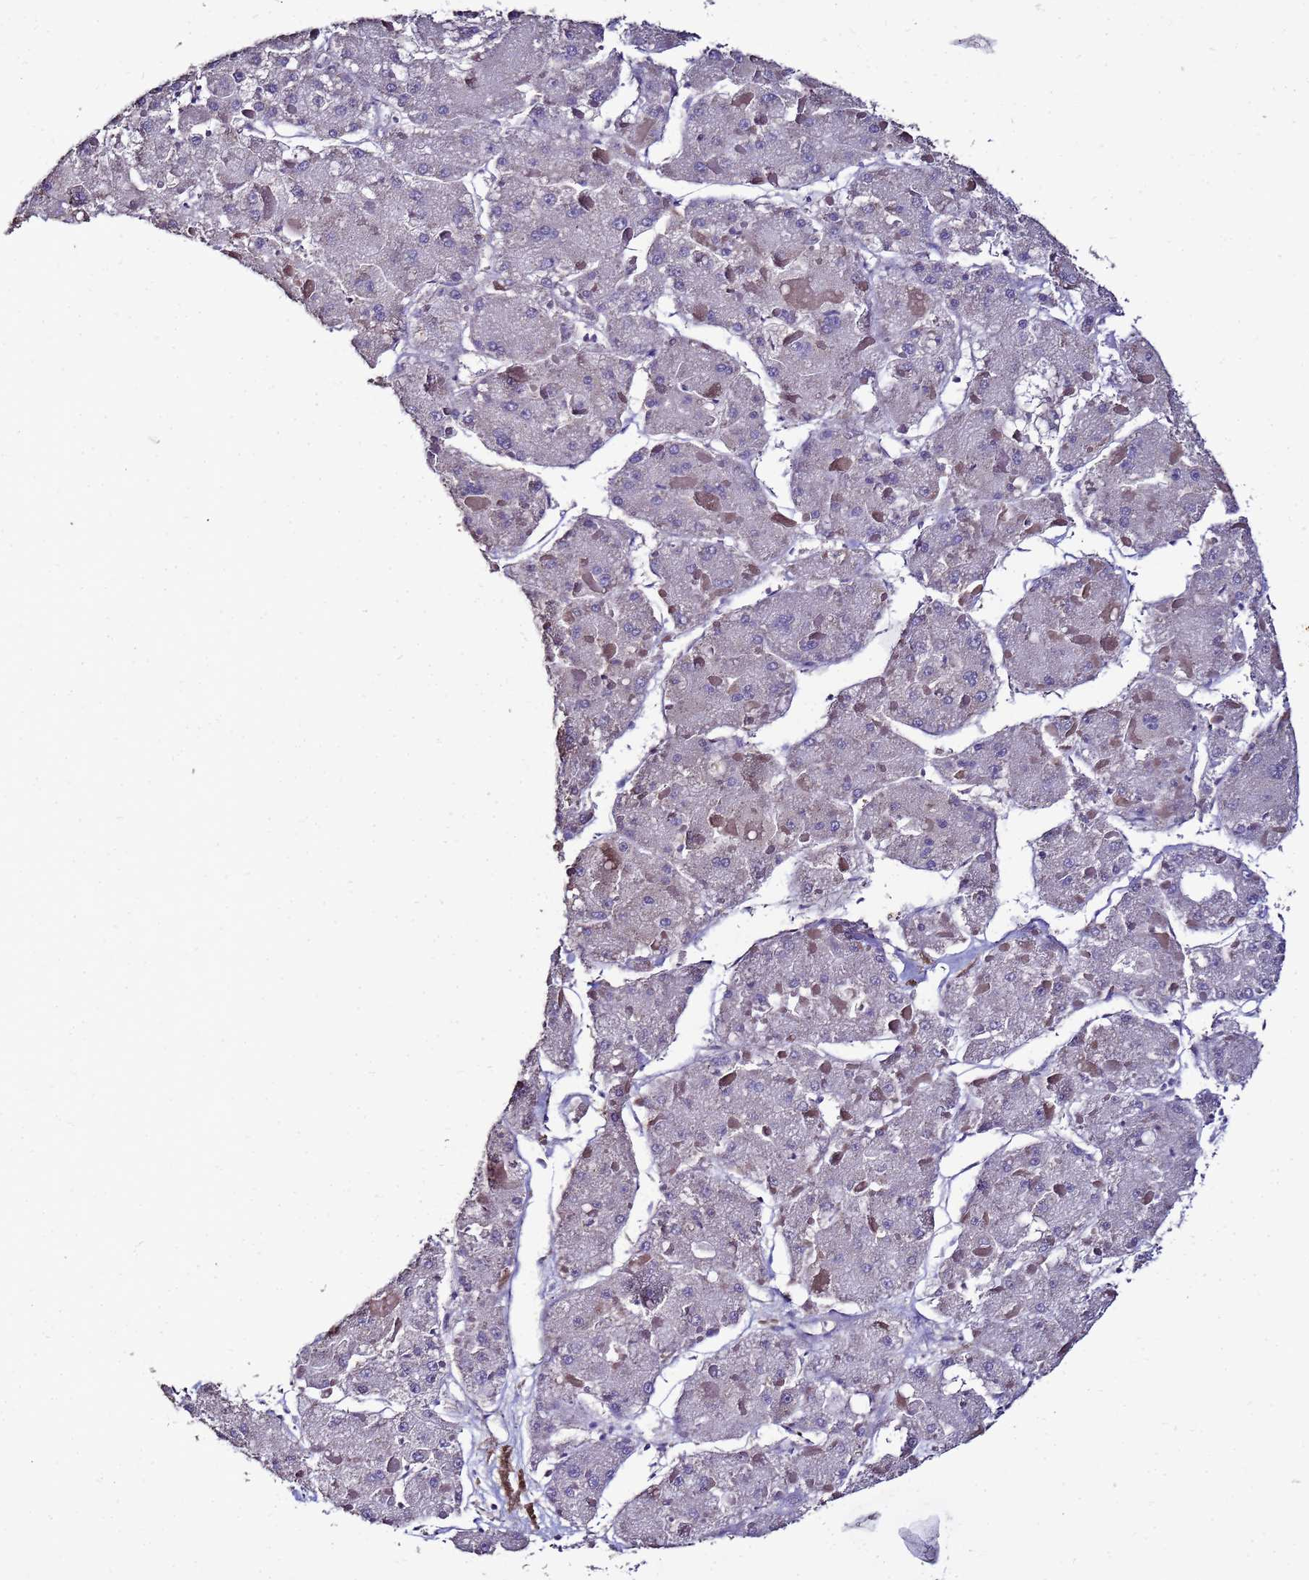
{"staining": {"intensity": "negative", "quantity": "none", "location": "none"}, "tissue": "liver cancer", "cell_type": "Tumor cells", "image_type": "cancer", "snomed": [{"axis": "morphology", "description": "Carcinoma, Hepatocellular, NOS"}, {"axis": "topography", "description": "Liver"}], "caption": "Immunohistochemical staining of liver hepatocellular carcinoma demonstrates no significant expression in tumor cells.", "gene": "ENOPH1", "patient": {"sex": "female", "age": 73}}